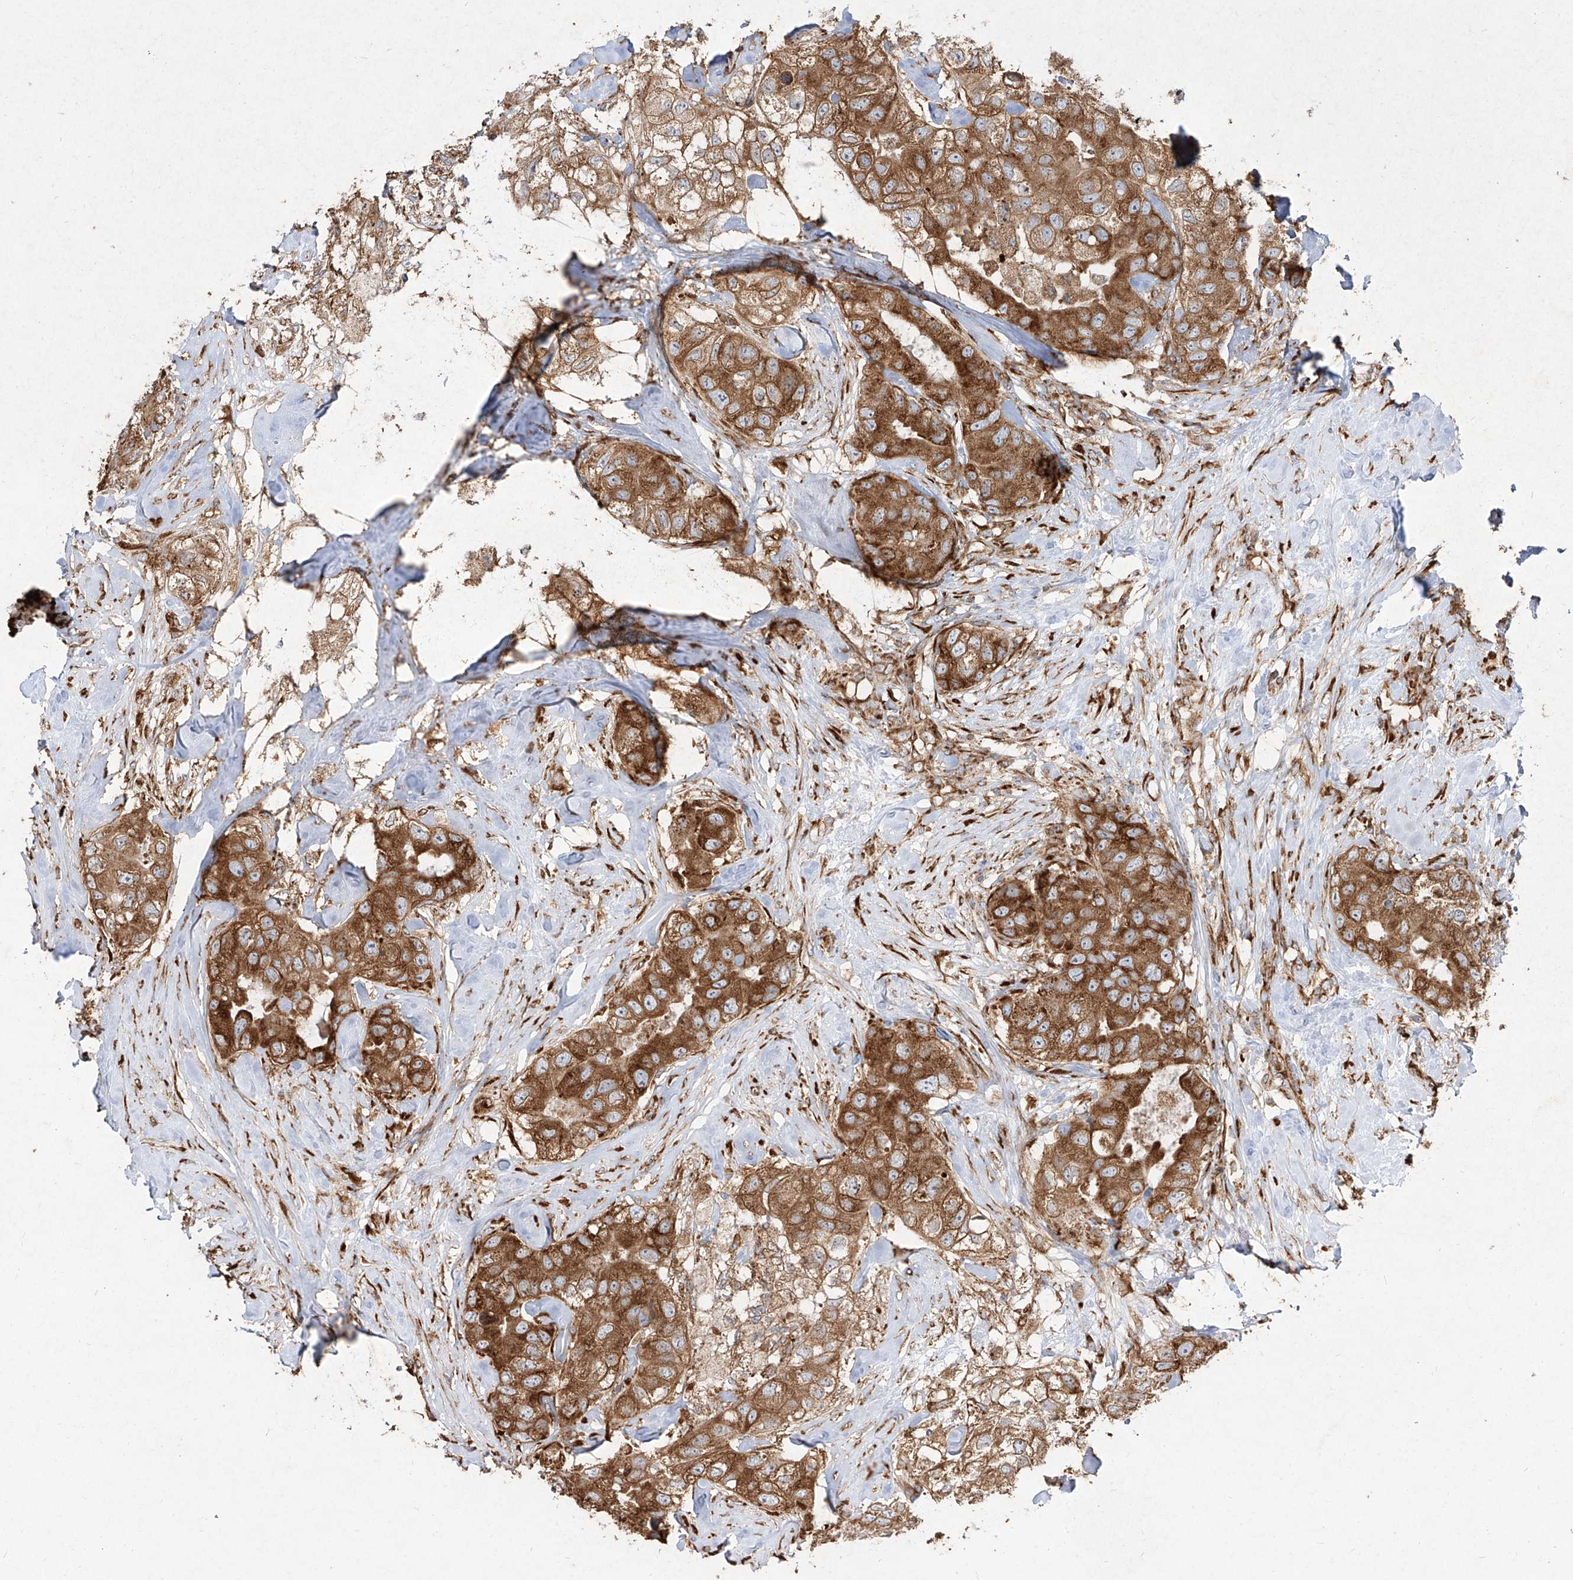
{"staining": {"intensity": "strong", "quantity": ">75%", "location": "cytoplasmic/membranous"}, "tissue": "breast cancer", "cell_type": "Tumor cells", "image_type": "cancer", "snomed": [{"axis": "morphology", "description": "Duct carcinoma"}, {"axis": "topography", "description": "Breast"}], "caption": "A high-resolution photomicrograph shows IHC staining of breast cancer (intraductal carcinoma), which reveals strong cytoplasmic/membranous staining in approximately >75% of tumor cells. Immunohistochemistry (ihc) stains the protein of interest in brown and the nuclei are stained blue.", "gene": "RPS25", "patient": {"sex": "female", "age": 62}}